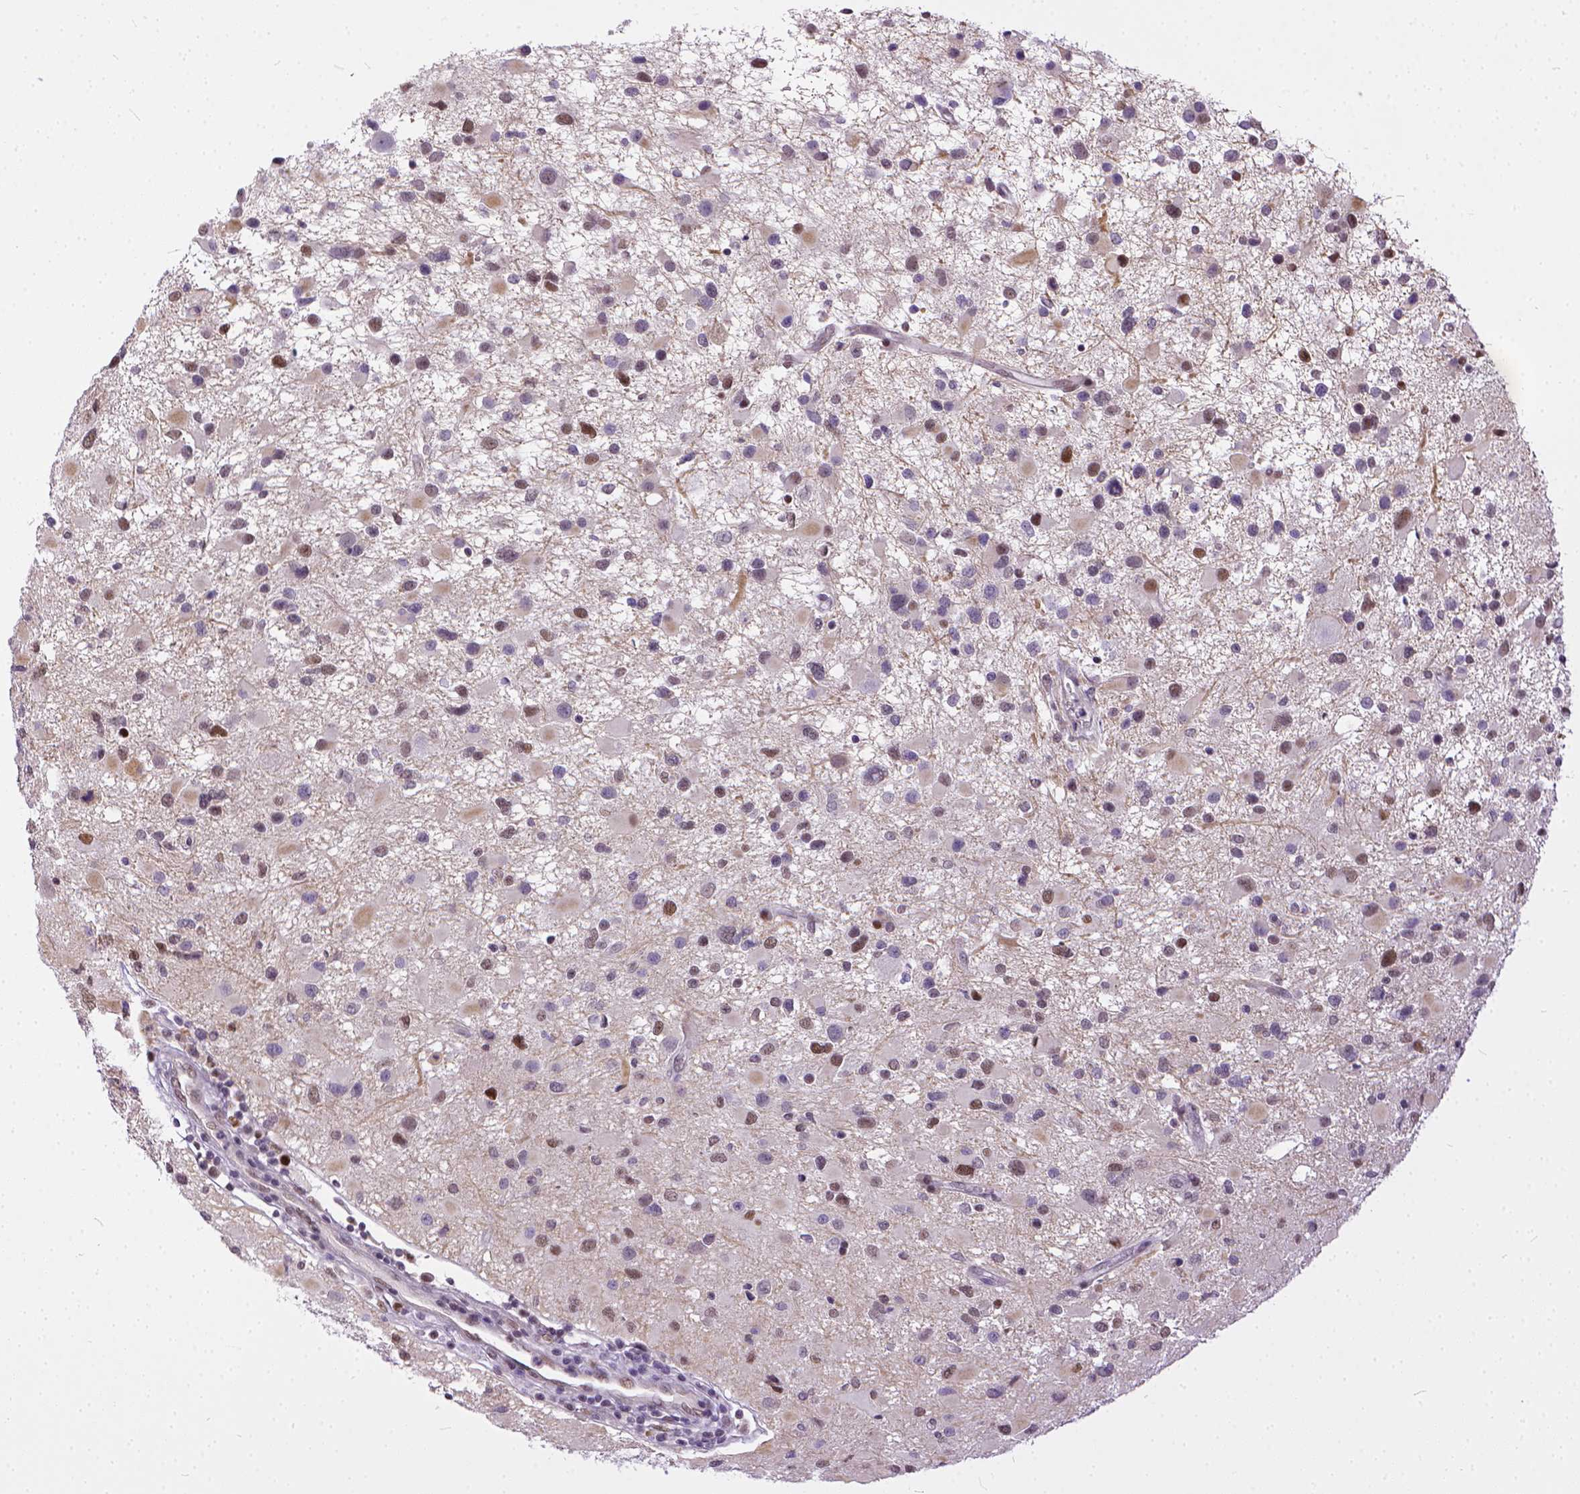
{"staining": {"intensity": "moderate", "quantity": "<25%", "location": "nuclear"}, "tissue": "glioma", "cell_type": "Tumor cells", "image_type": "cancer", "snomed": [{"axis": "morphology", "description": "Glioma, malignant, Low grade"}, {"axis": "topography", "description": "Brain"}], "caption": "Protein analysis of glioma tissue reveals moderate nuclear positivity in about <25% of tumor cells.", "gene": "ERCC1", "patient": {"sex": "female", "age": 32}}